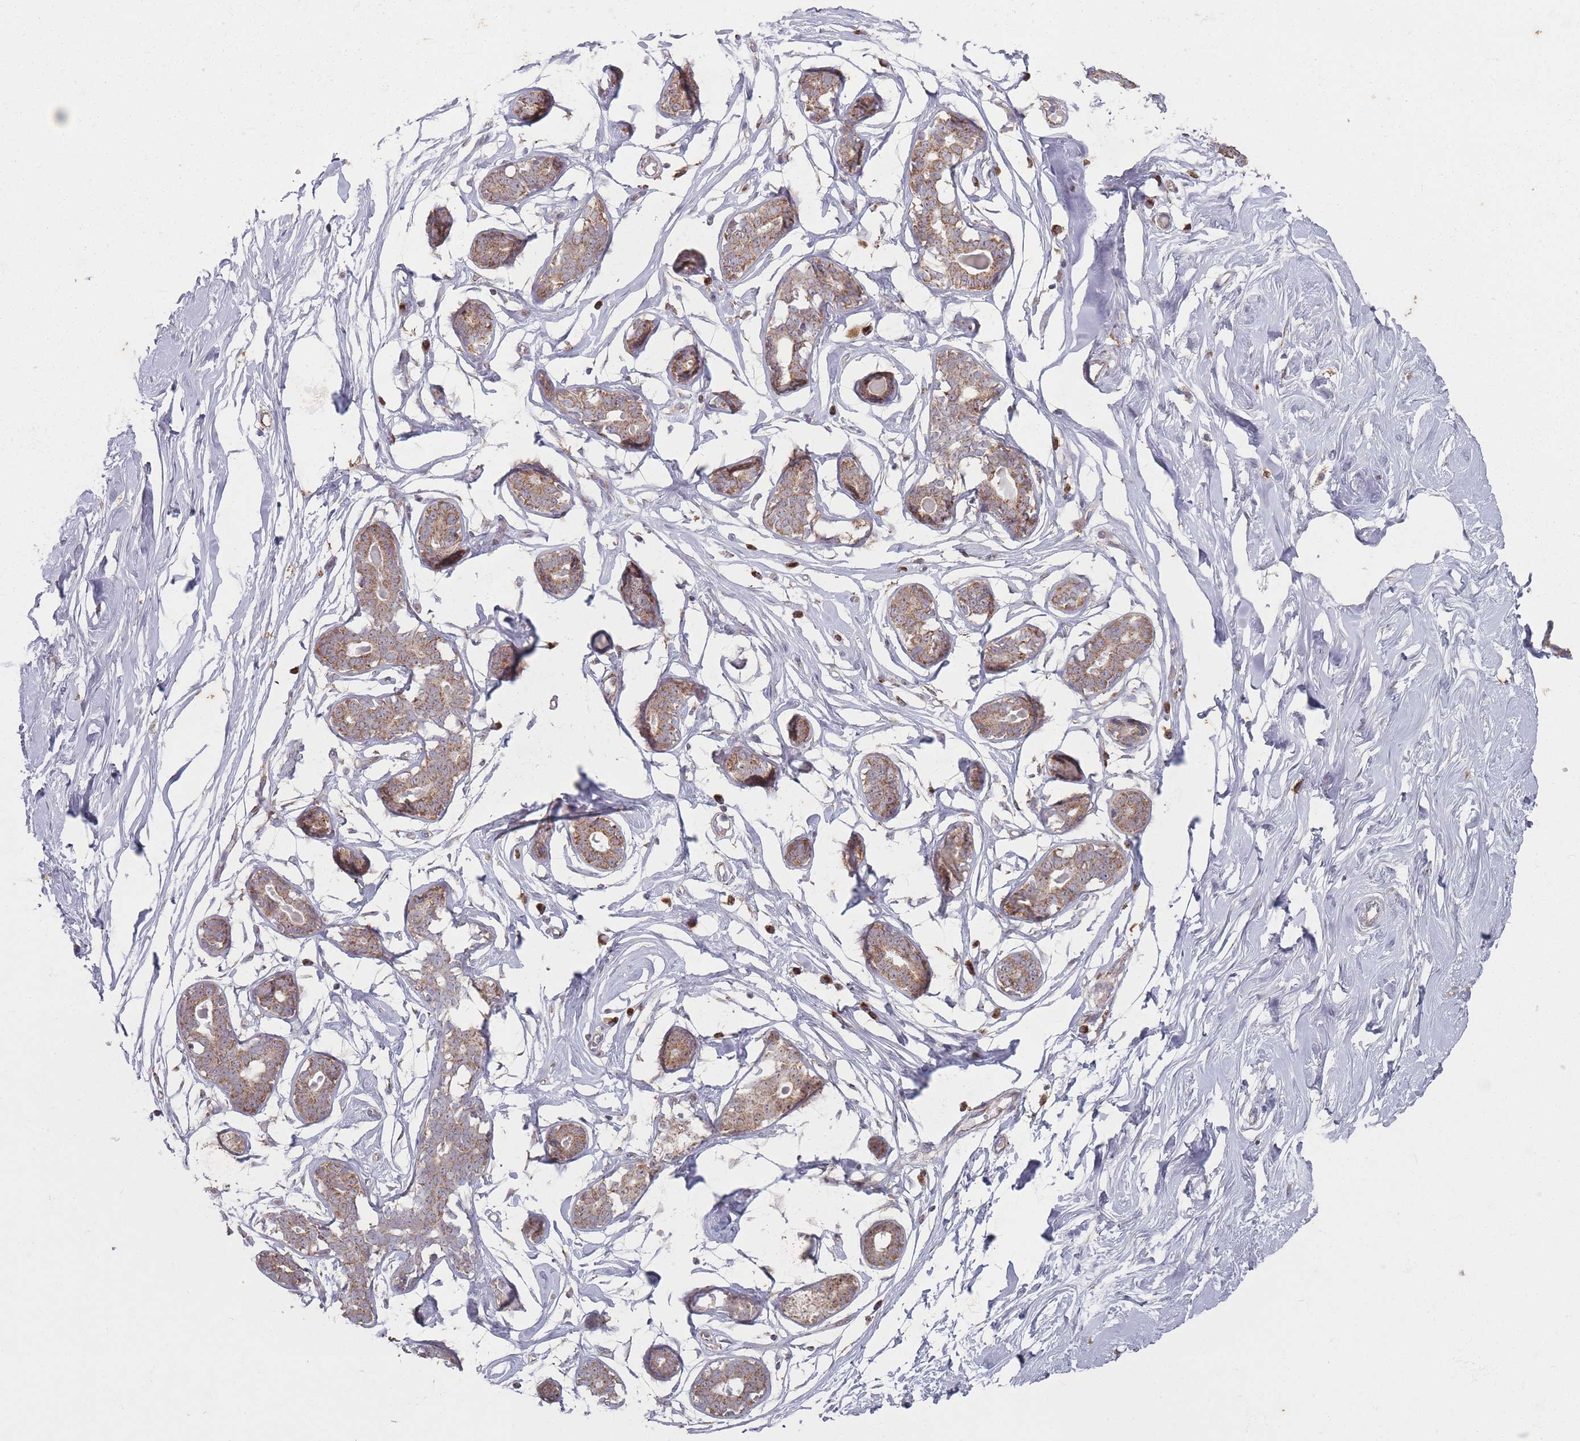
{"staining": {"intensity": "negative", "quantity": "none", "location": "none"}, "tissue": "breast", "cell_type": "Adipocytes", "image_type": "normal", "snomed": [{"axis": "morphology", "description": "Normal tissue, NOS"}, {"axis": "morphology", "description": "Adenoma, NOS"}, {"axis": "topography", "description": "Breast"}], "caption": "An IHC micrograph of unremarkable breast is shown. There is no staining in adipocytes of breast.", "gene": "OR10Q1", "patient": {"sex": "female", "age": 23}}